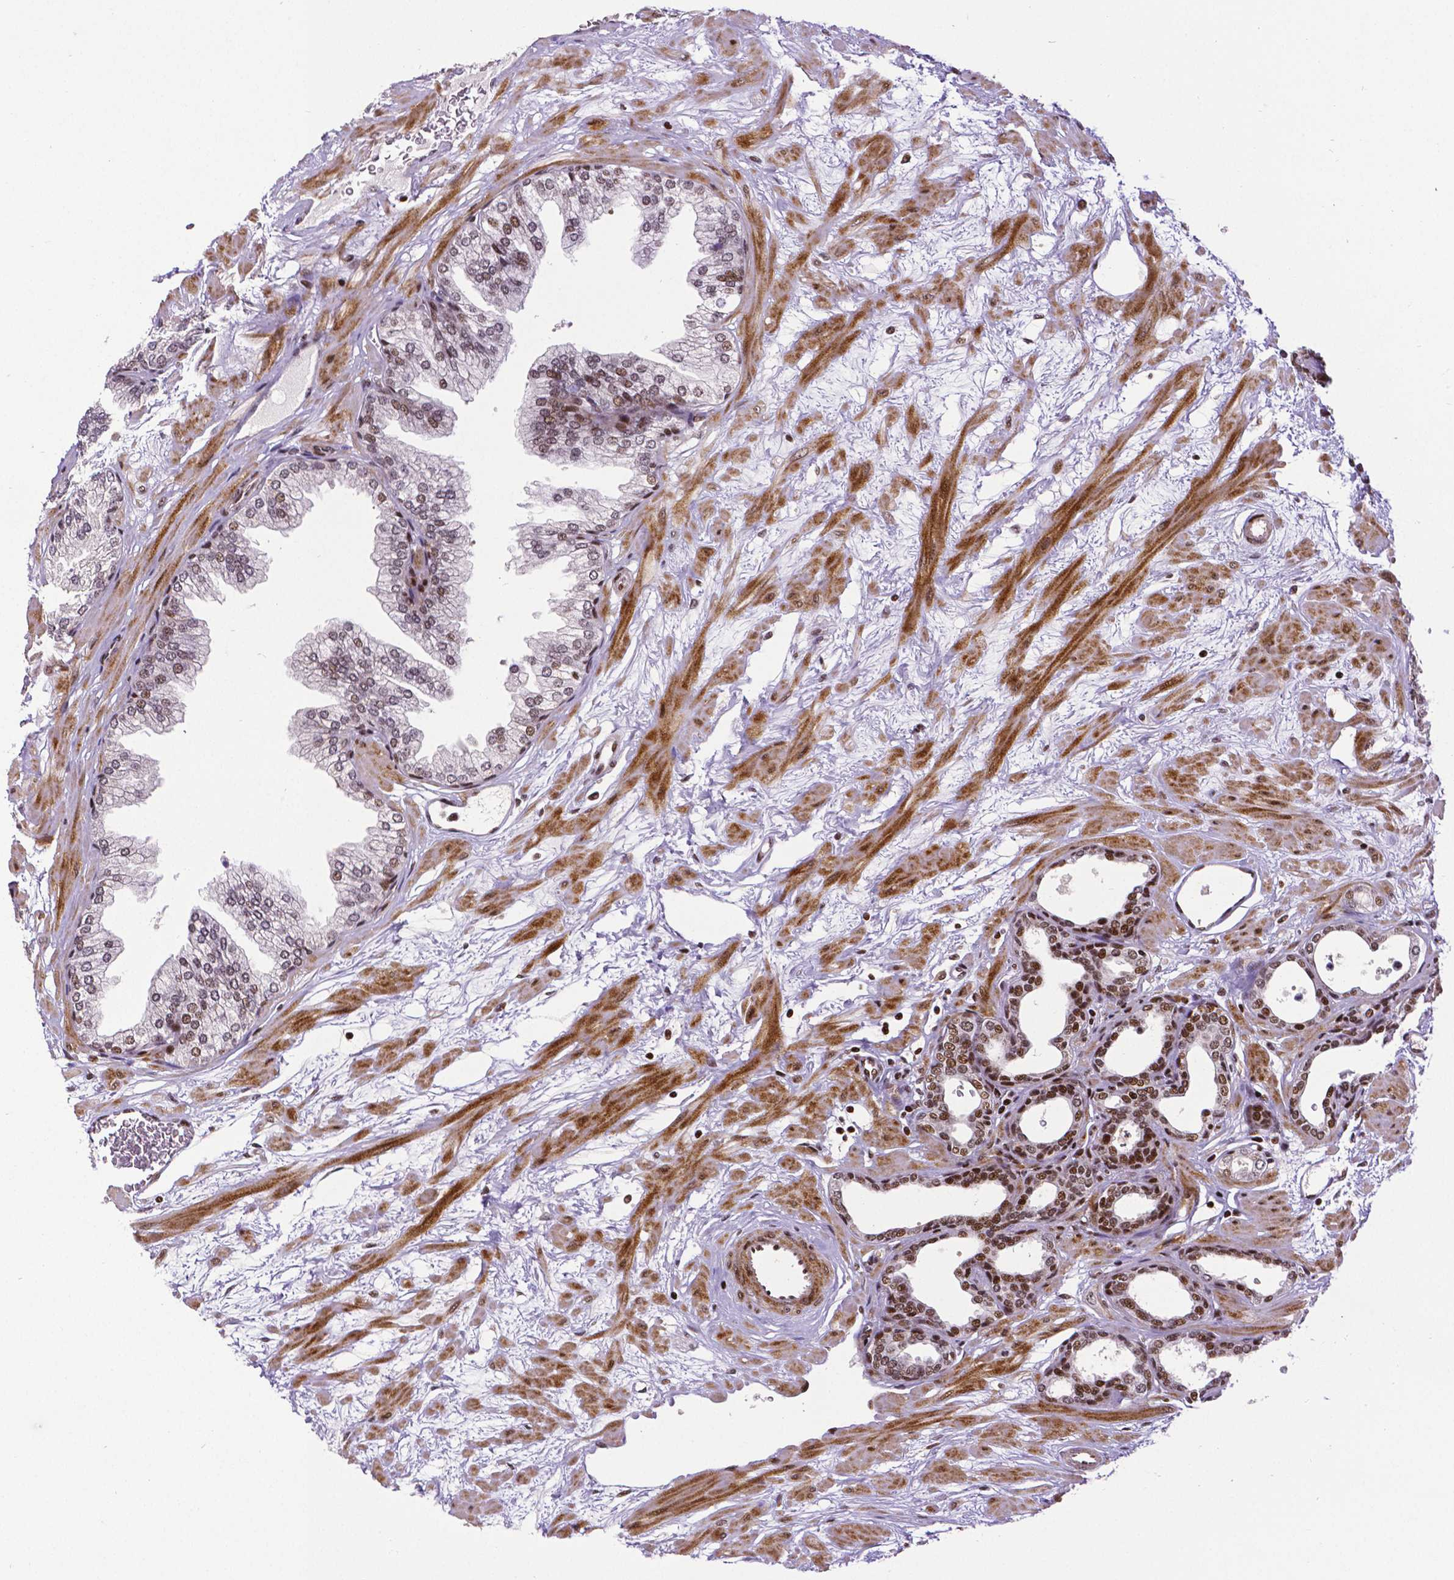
{"staining": {"intensity": "moderate", "quantity": ">75%", "location": "nuclear"}, "tissue": "prostate", "cell_type": "Glandular cells", "image_type": "normal", "snomed": [{"axis": "morphology", "description": "Normal tissue, NOS"}, {"axis": "topography", "description": "Prostate"}], "caption": "A medium amount of moderate nuclear staining is present in about >75% of glandular cells in unremarkable prostate.", "gene": "CTCF", "patient": {"sex": "male", "age": 37}}